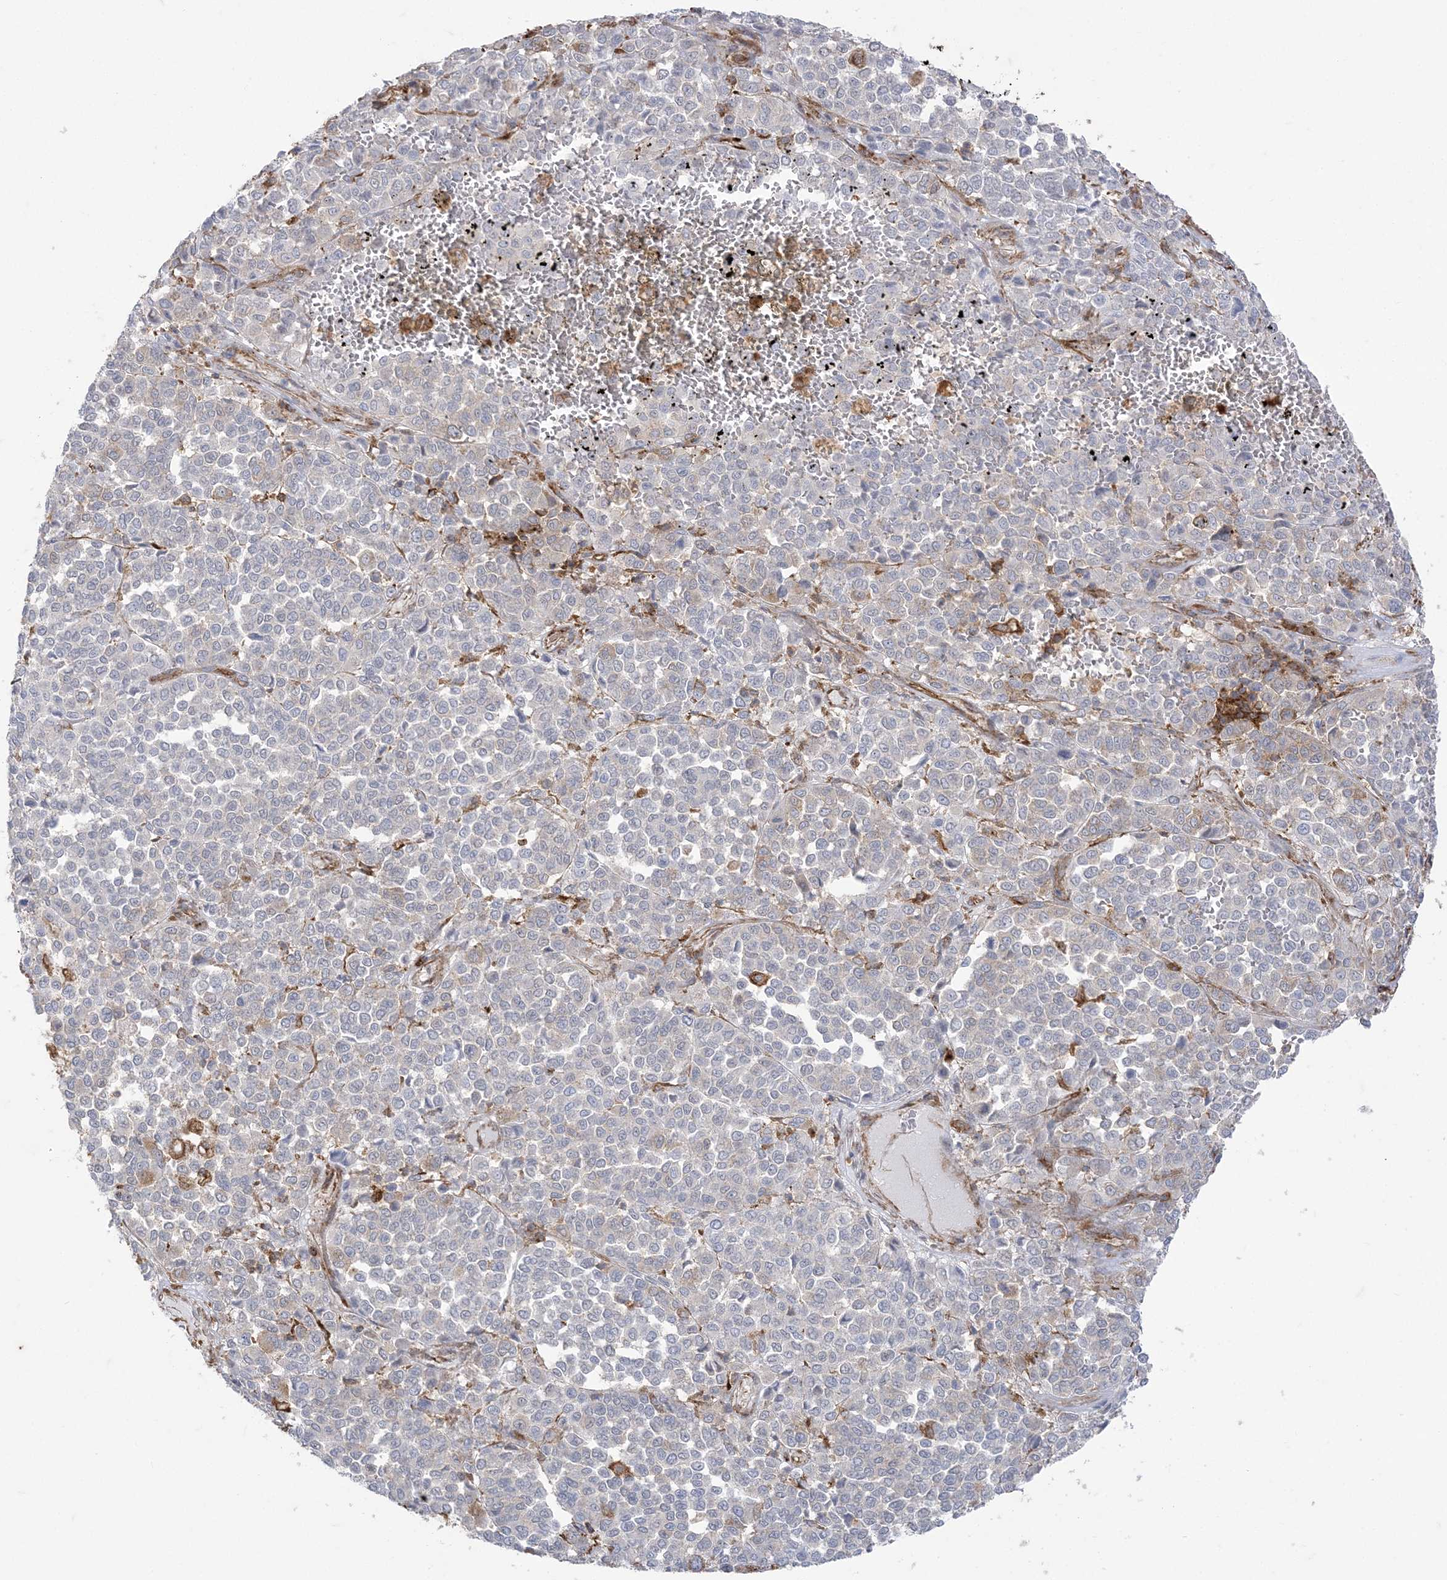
{"staining": {"intensity": "weak", "quantity": "<25%", "location": "cytoplasmic/membranous"}, "tissue": "melanoma", "cell_type": "Tumor cells", "image_type": "cancer", "snomed": [{"axis": "morphology", "description": "Malignant melanoma, Metastatic site"}, {"axis": "topography", "description": "Pancreas"}], "caption": "An image of malignant melanoma (metastatic site) stained for a protein demonstrates no brown staining in tumor cells.", "gene": "DERL3", "patient": {"sex": "female", "age": 30}}